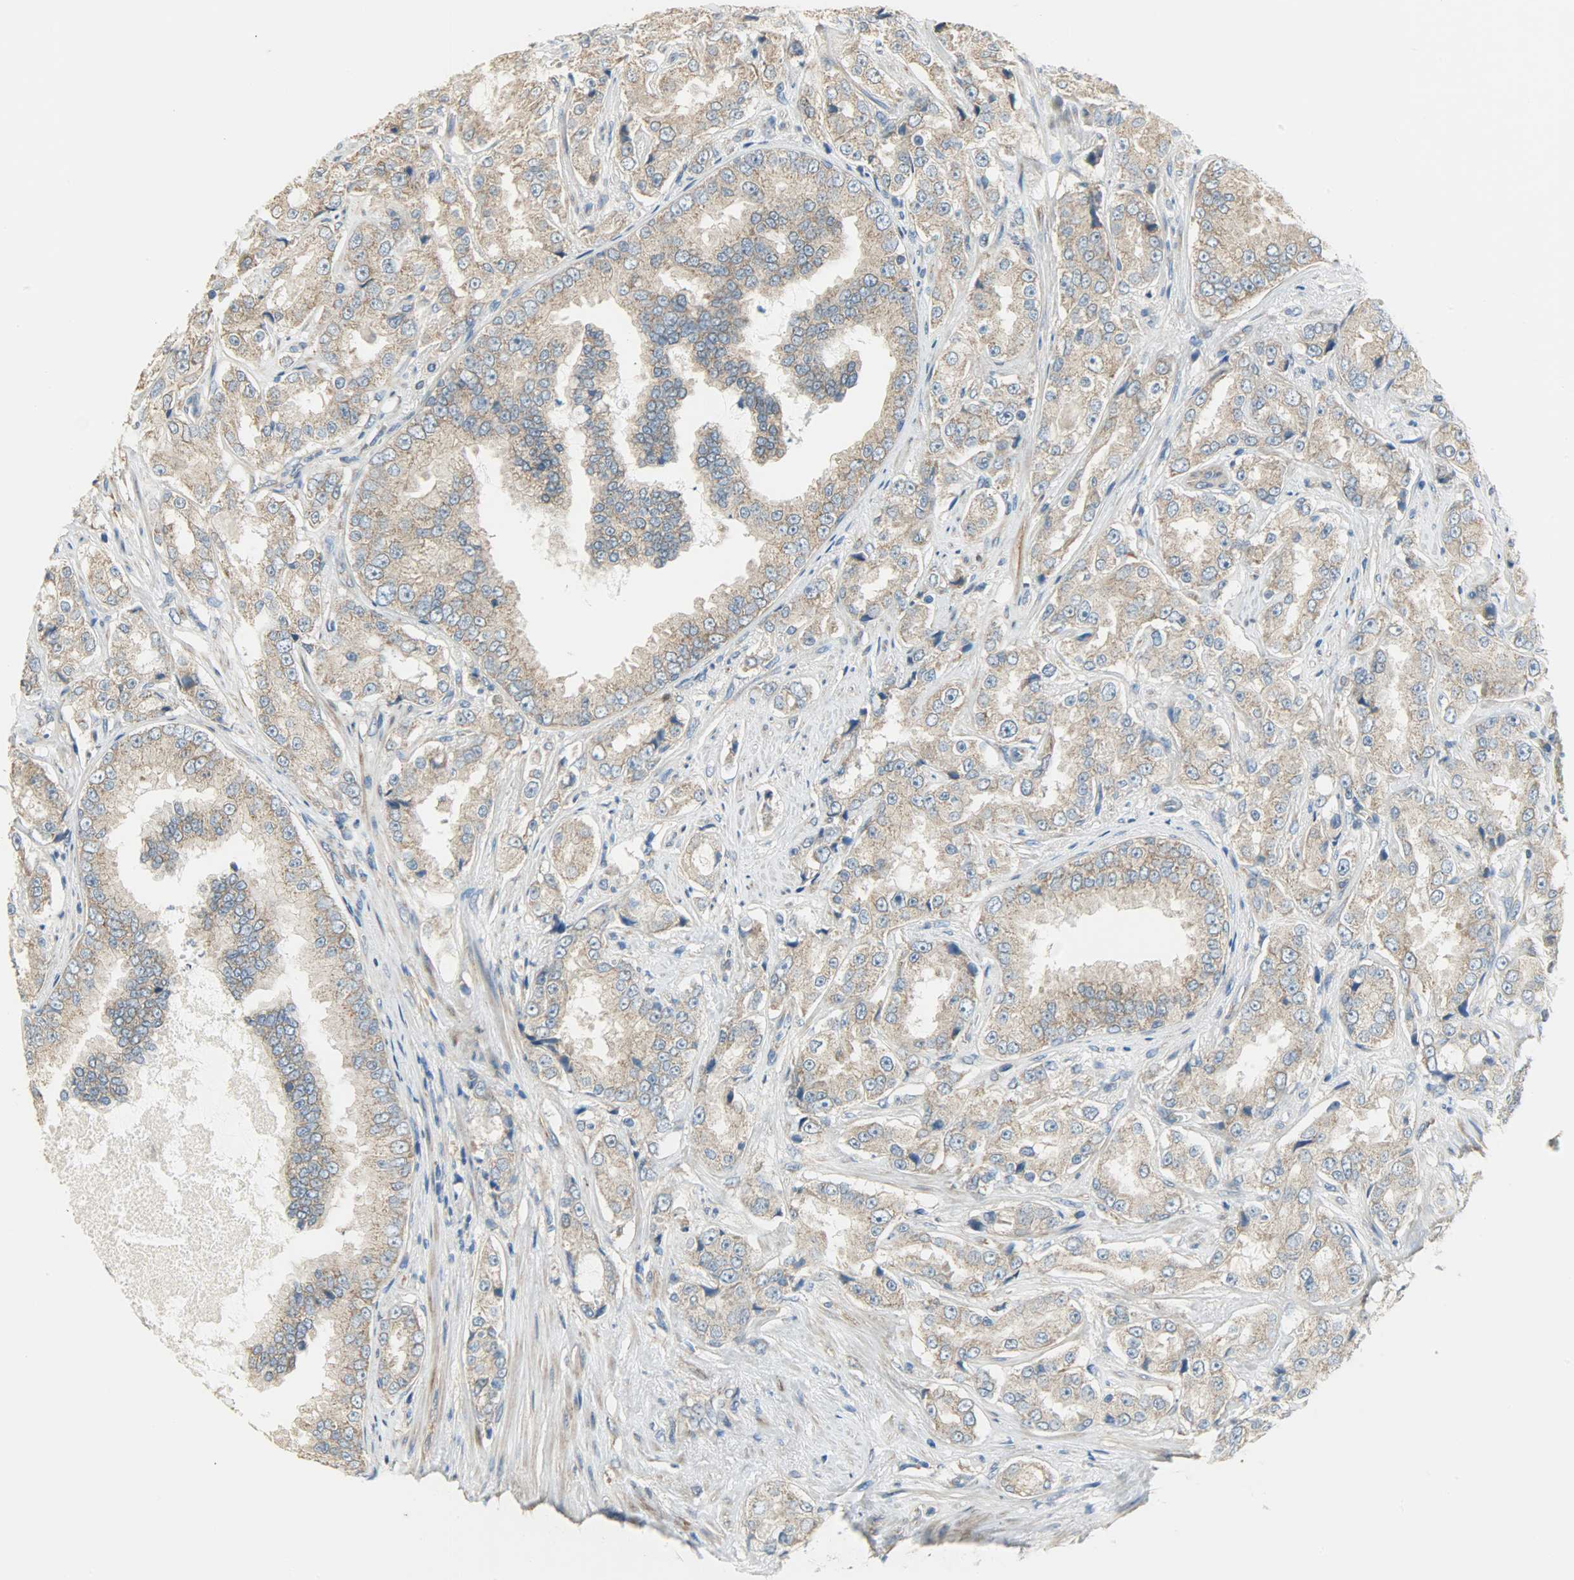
{"staining": {"intensity": "moderate", "quantity": ">75%", "location": "cytoplasmic/membranous"}, "tissue": "prostate cancer", "cell_type": "Tumor cells", "image_type": "cancer", "snomed": [{"axis": "morphology", "description": "Adenocarcinoma, High grade"}, {"axis": "topography", "description": "Prostate"}], "caption": "Protein expression analysis of prostate adenocarcinoma (high-grade) demonstrates moderate cytoplasmic/membranous expression in approximately >75% of tumor cells.", "gene": "C1orf198", "patient": {"sex": "male", "age": 73}}